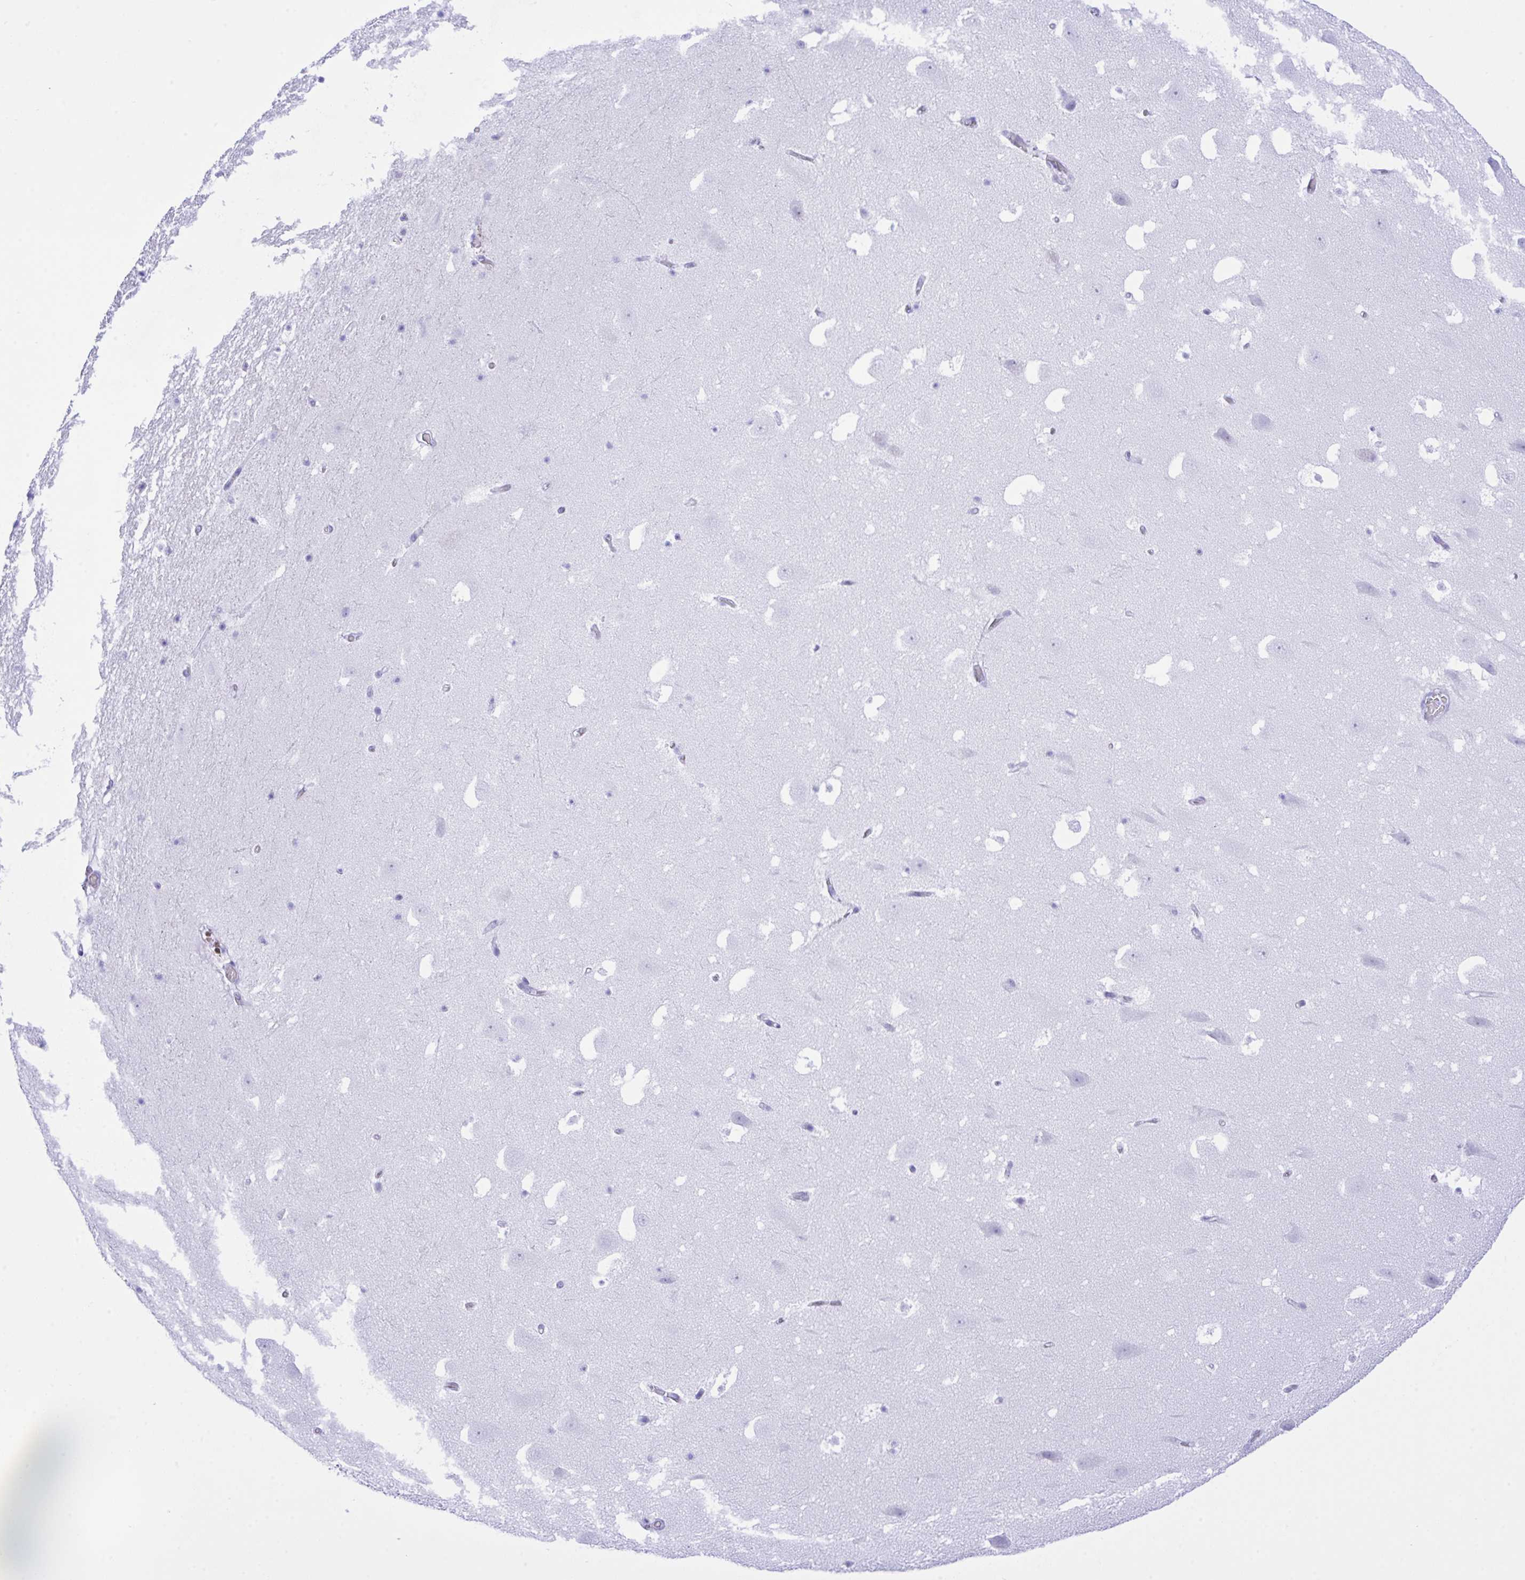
{"staining": {"intensity": "negative", "quantity": "none", "location": "none"}, "tissue": "hippocampus", "cell_type": "Glial cells", "image_type": "normal", "snomed": [{"axis": "morphology", "description": "Normal tissue, NOS"}, {"axis": "topography", "description": "Hippocampus"}], "caption": "IHC image of unremarkable hippocampus: human hippocampus stained with DAB shows no significant protein staining in glial cells.", "gene": "SELENOV", "patient": {"sex": "female", "age": 42}}